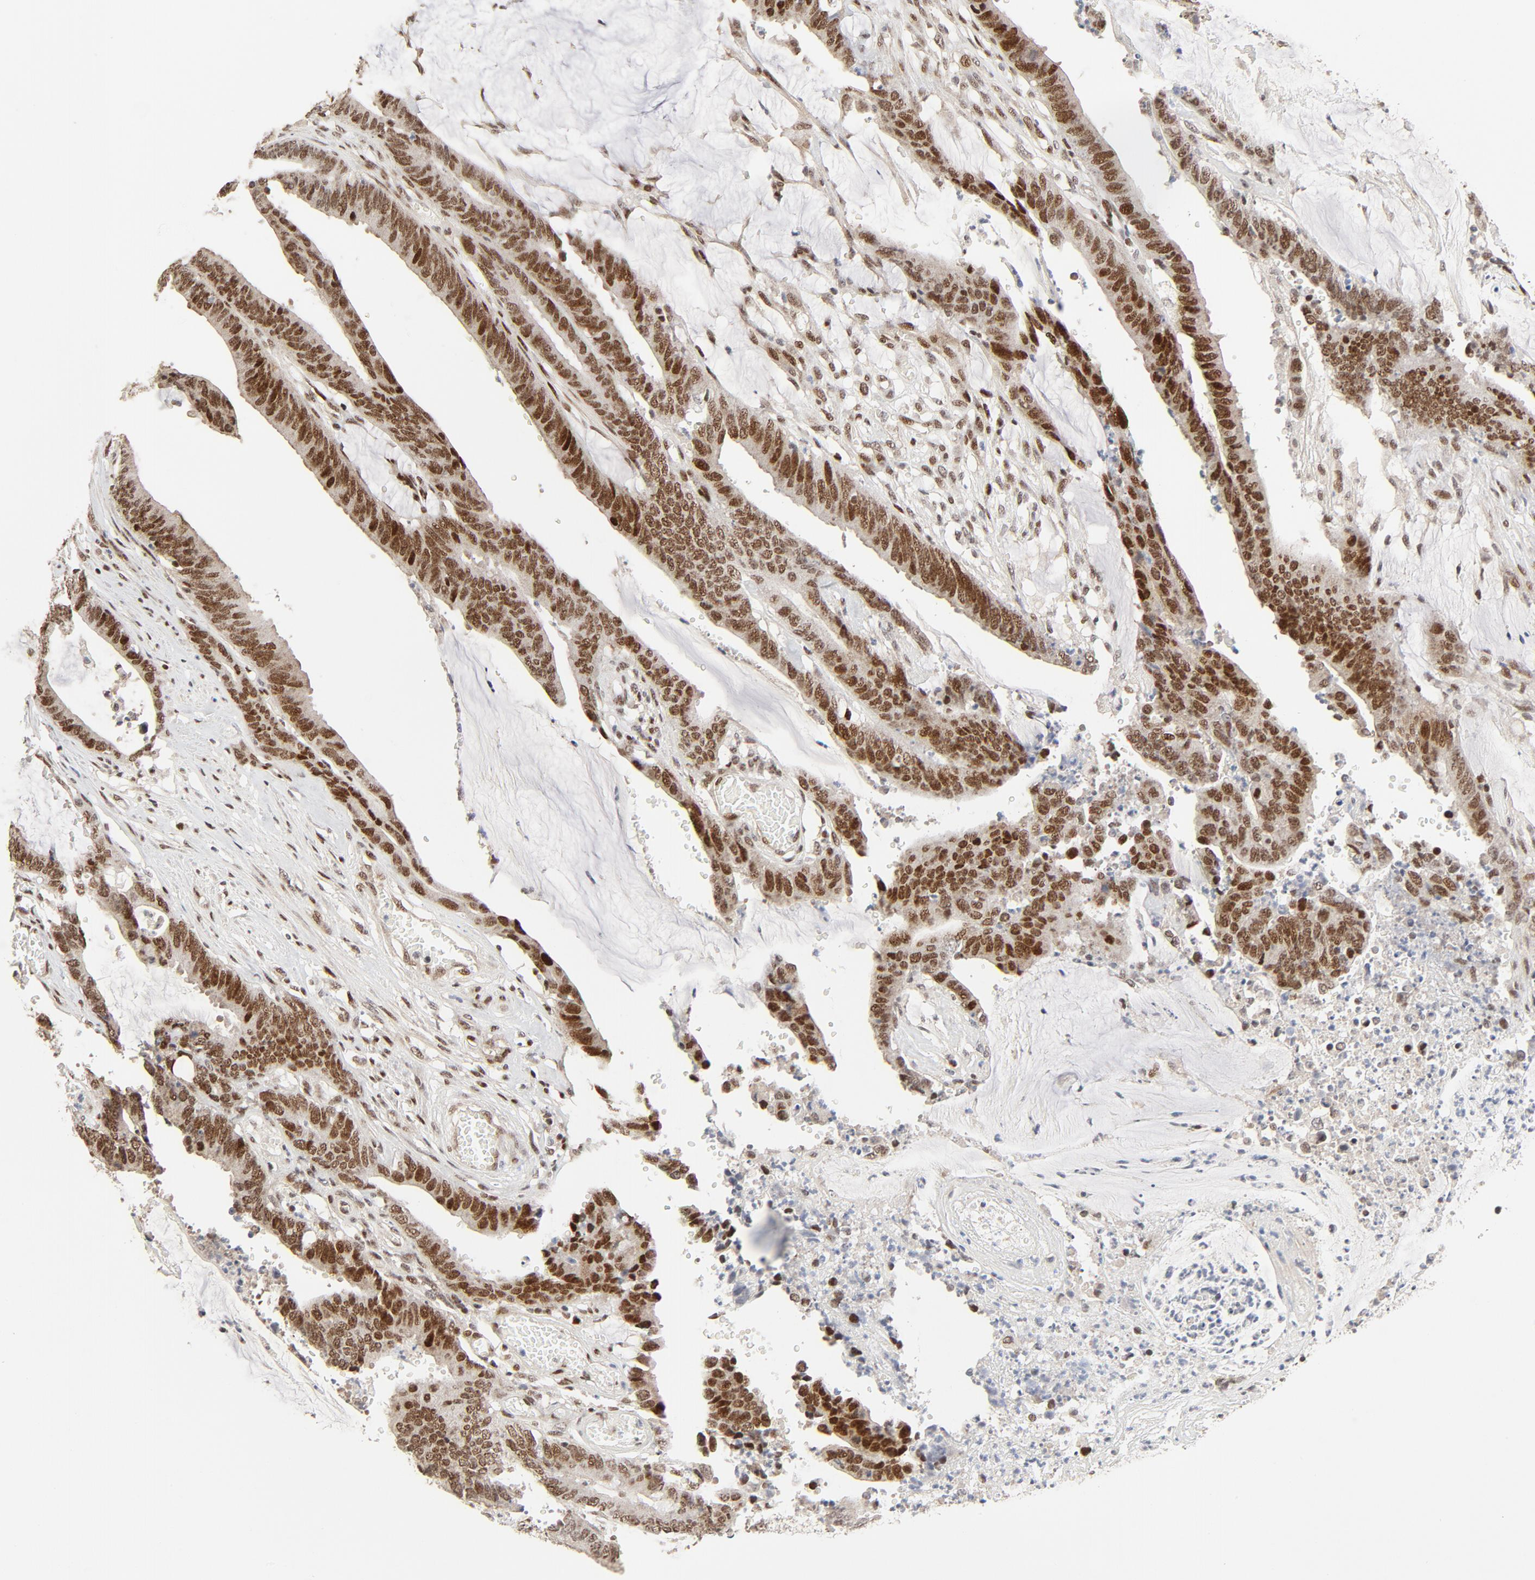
{"staining": {"intensity": "moderate", "quantity": ">75%", "location": "nuclear"}, "tissue": "colorectal cancer", "cell_type": "Tumor cells", "image_type": "cancer", "snomed": [{"axis": "morphology", "description": "Adenocarcinoma, NOS"}, {"axis": "topography", "description": "Rectum"}], "caption": "Protein expression analysis of human colorectal cancer reveals moderate nuclear staining in approximately >75% of tumor cells.", "gene": "GTF2I", "patient": {"sex": "female", "age": 66}}